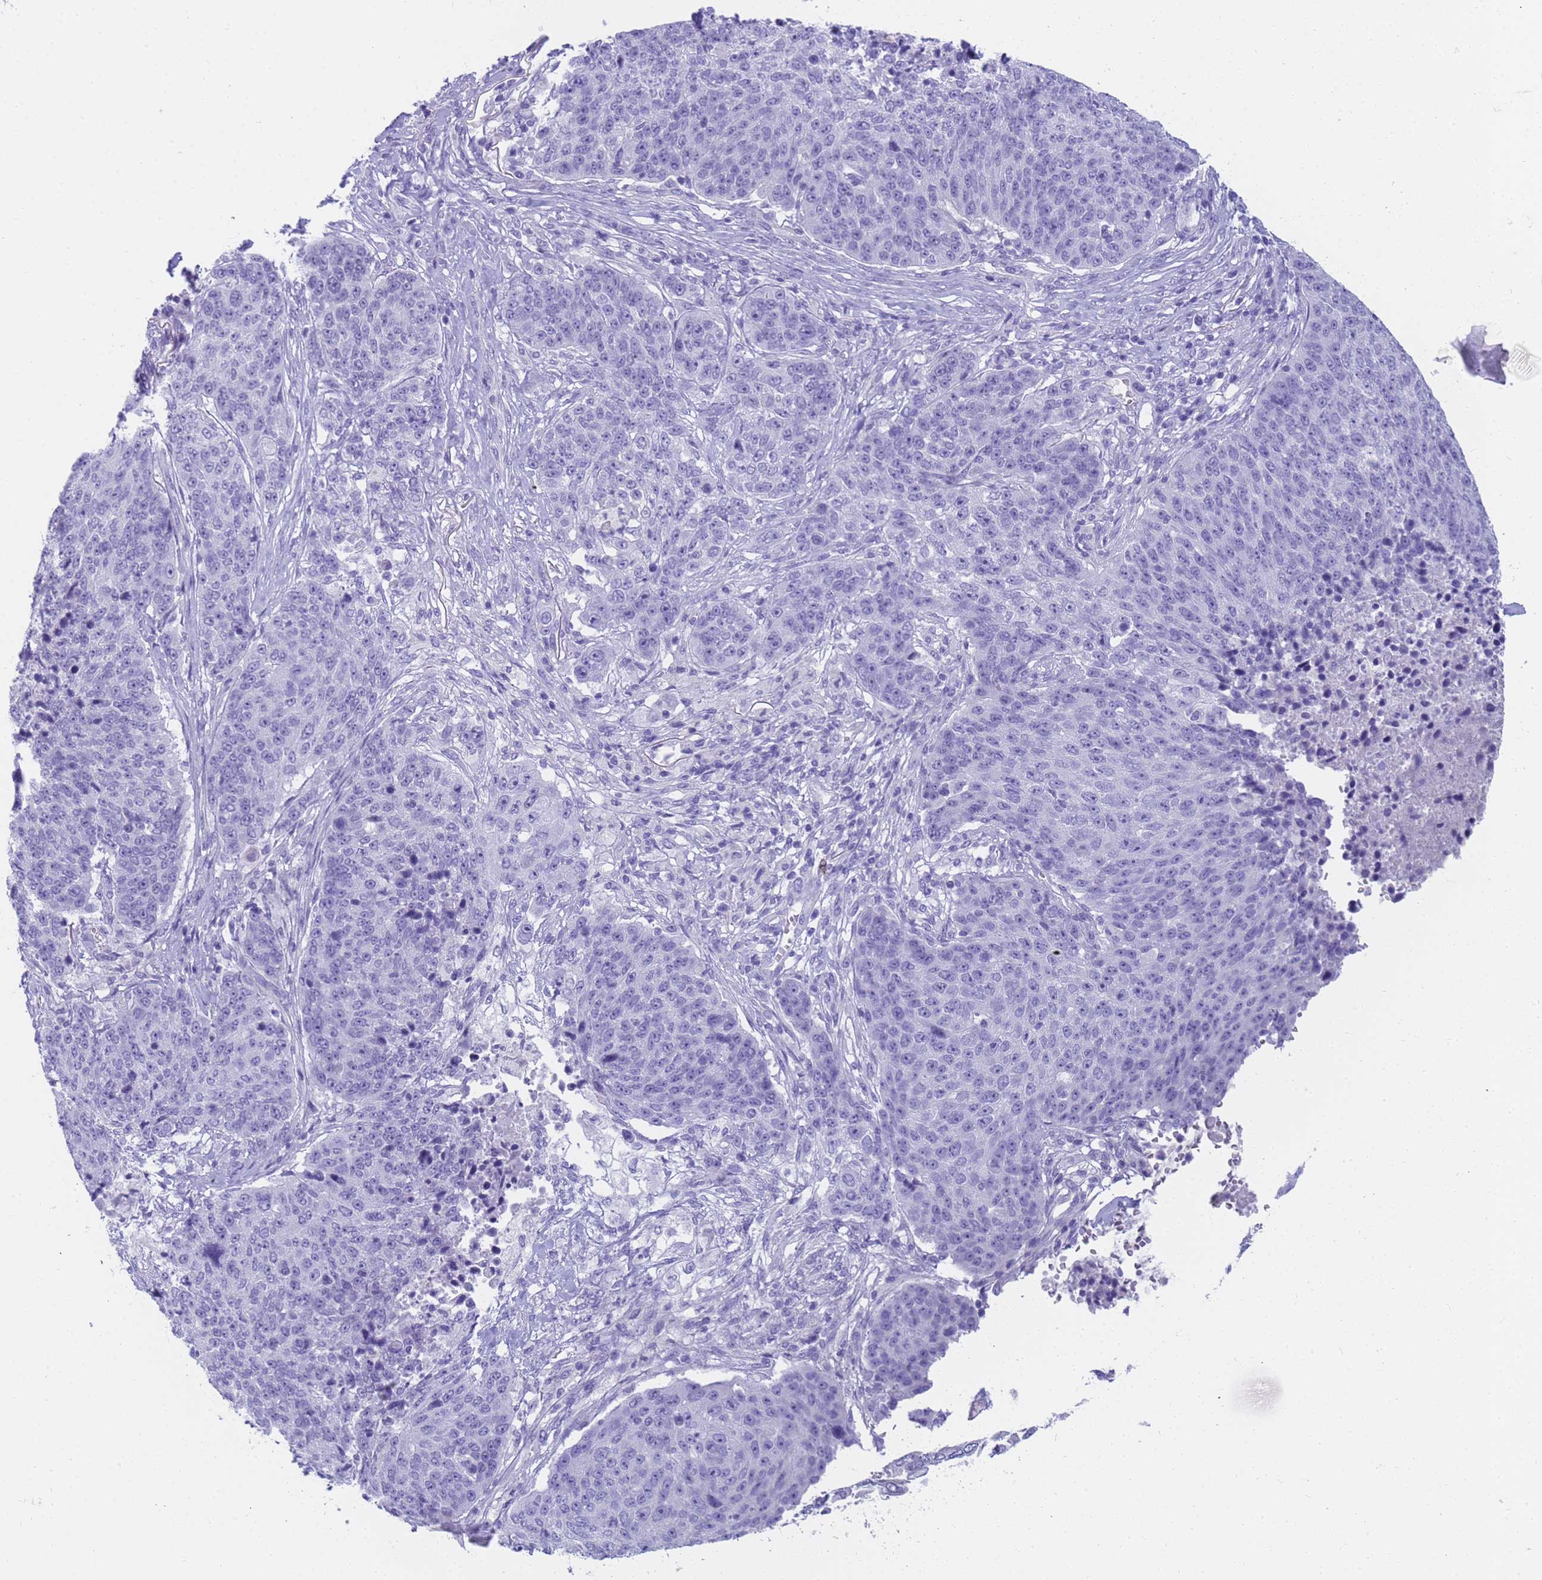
{"staining": {"intensity": "negative", "quantity": "none", "location": "none"}, "tissue": "lung cancer", "cell_type": "Tumor cells", "image_type": "cancer", "snomed": [{"axis": "morphology", "description": "Normal tissue, NOS"}, {"axis": "morphology", "description": "Squamous cell carcinoma, NOS"}, {"axis": "topography", "description": "Lymph node"}, {"axis": "topography", "description": "Lung"}], "caption": "This is a micrograph of immunohistochemistry (IHC) staining of lung squamous cell carcinoma, which shows no expression in tumor cells. (Brightfield microscopy of DAB IHC at high magnification).", "gene": "RNASE2", "patient": {"sex": "male", "age": 66}}